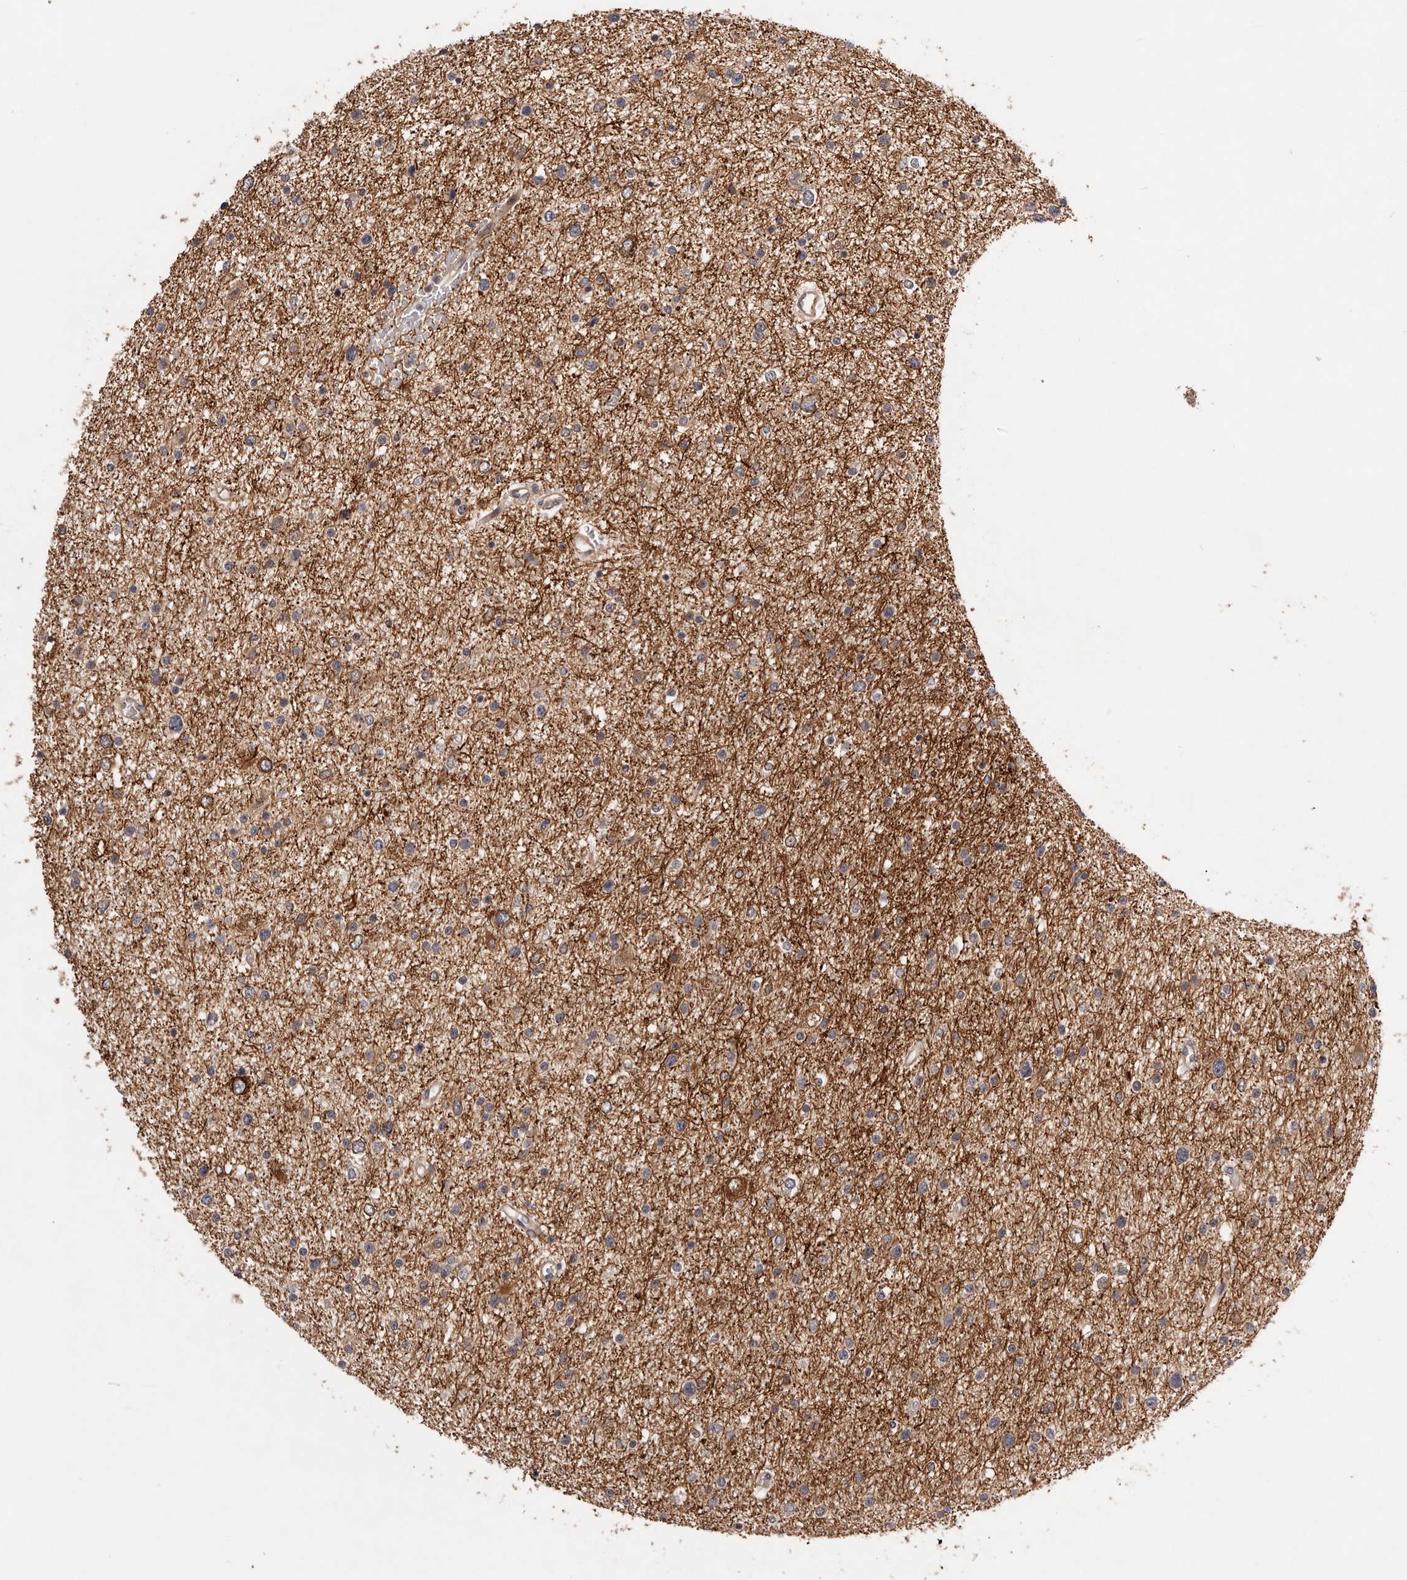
{"staining": {"intensity": "weak", "quantity": "25%-75%", "location": "cytoplasmic/membranous"}, "tissue": "glioma", "cell_type": "Tumor cells", "image_type": "cancer", "snomed": [{"axis": "morphology", "description": "Glioma, malignant, Low grade"}, {"axis": "topography", "description": "Brain"}], "caption": "Immunohistochemistry (IHC) staining of glioma, which exhibits low levels of weak cytoplasmic/membranous positivity in approximately 25%-75% of tumor cells indicating weak cytoplasmic/membranous protein staining. The staining was performed using DAB (3,3'-diaminobenzidine) (brown) for protein detection and nuclei were counterstained in hematoxylin (blue).", "gene": "DOP1A", "patient": {"sex": "female", "age": 37}}